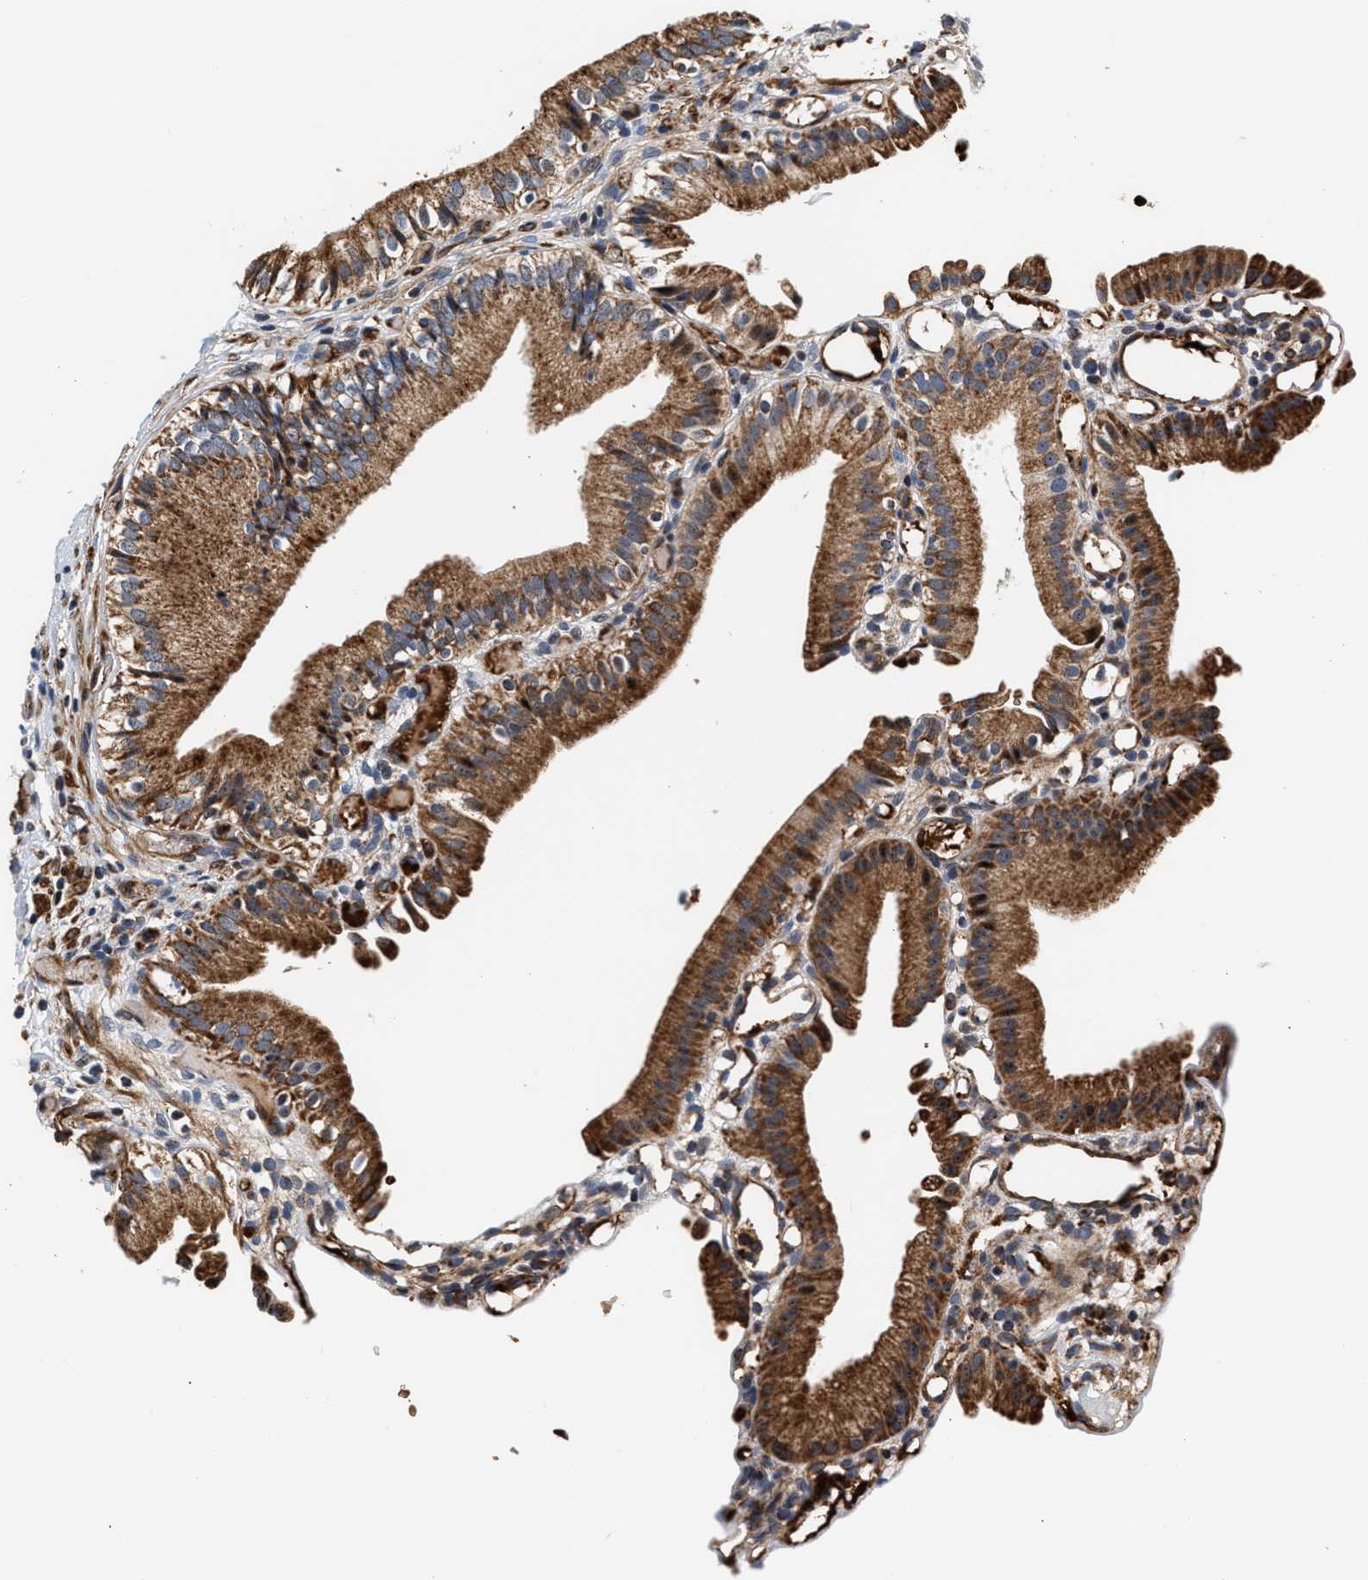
{"staining": {"intensity": "moderate", "quantity": ">75%", "location": "cytoplasmic/membranous"}, "tissue": "gallbladder", "cell_type": "Glandular cells", "image_type": "normal", "snomed": [{"axis": "morphology", "description": "Normal tissue, NOS"}, {"axis": "topography", "description": "Gallbladder"}], "caption": "This image shows normal gallbladder stained with IHC to label a protein in brown. The cytoplasmic/membranous of glandular cells show moderate positivity for the protein. Nuclei are counter-stained blue.", "gene": "SGK1", "patient": {"sex": "male", "age": 65}}